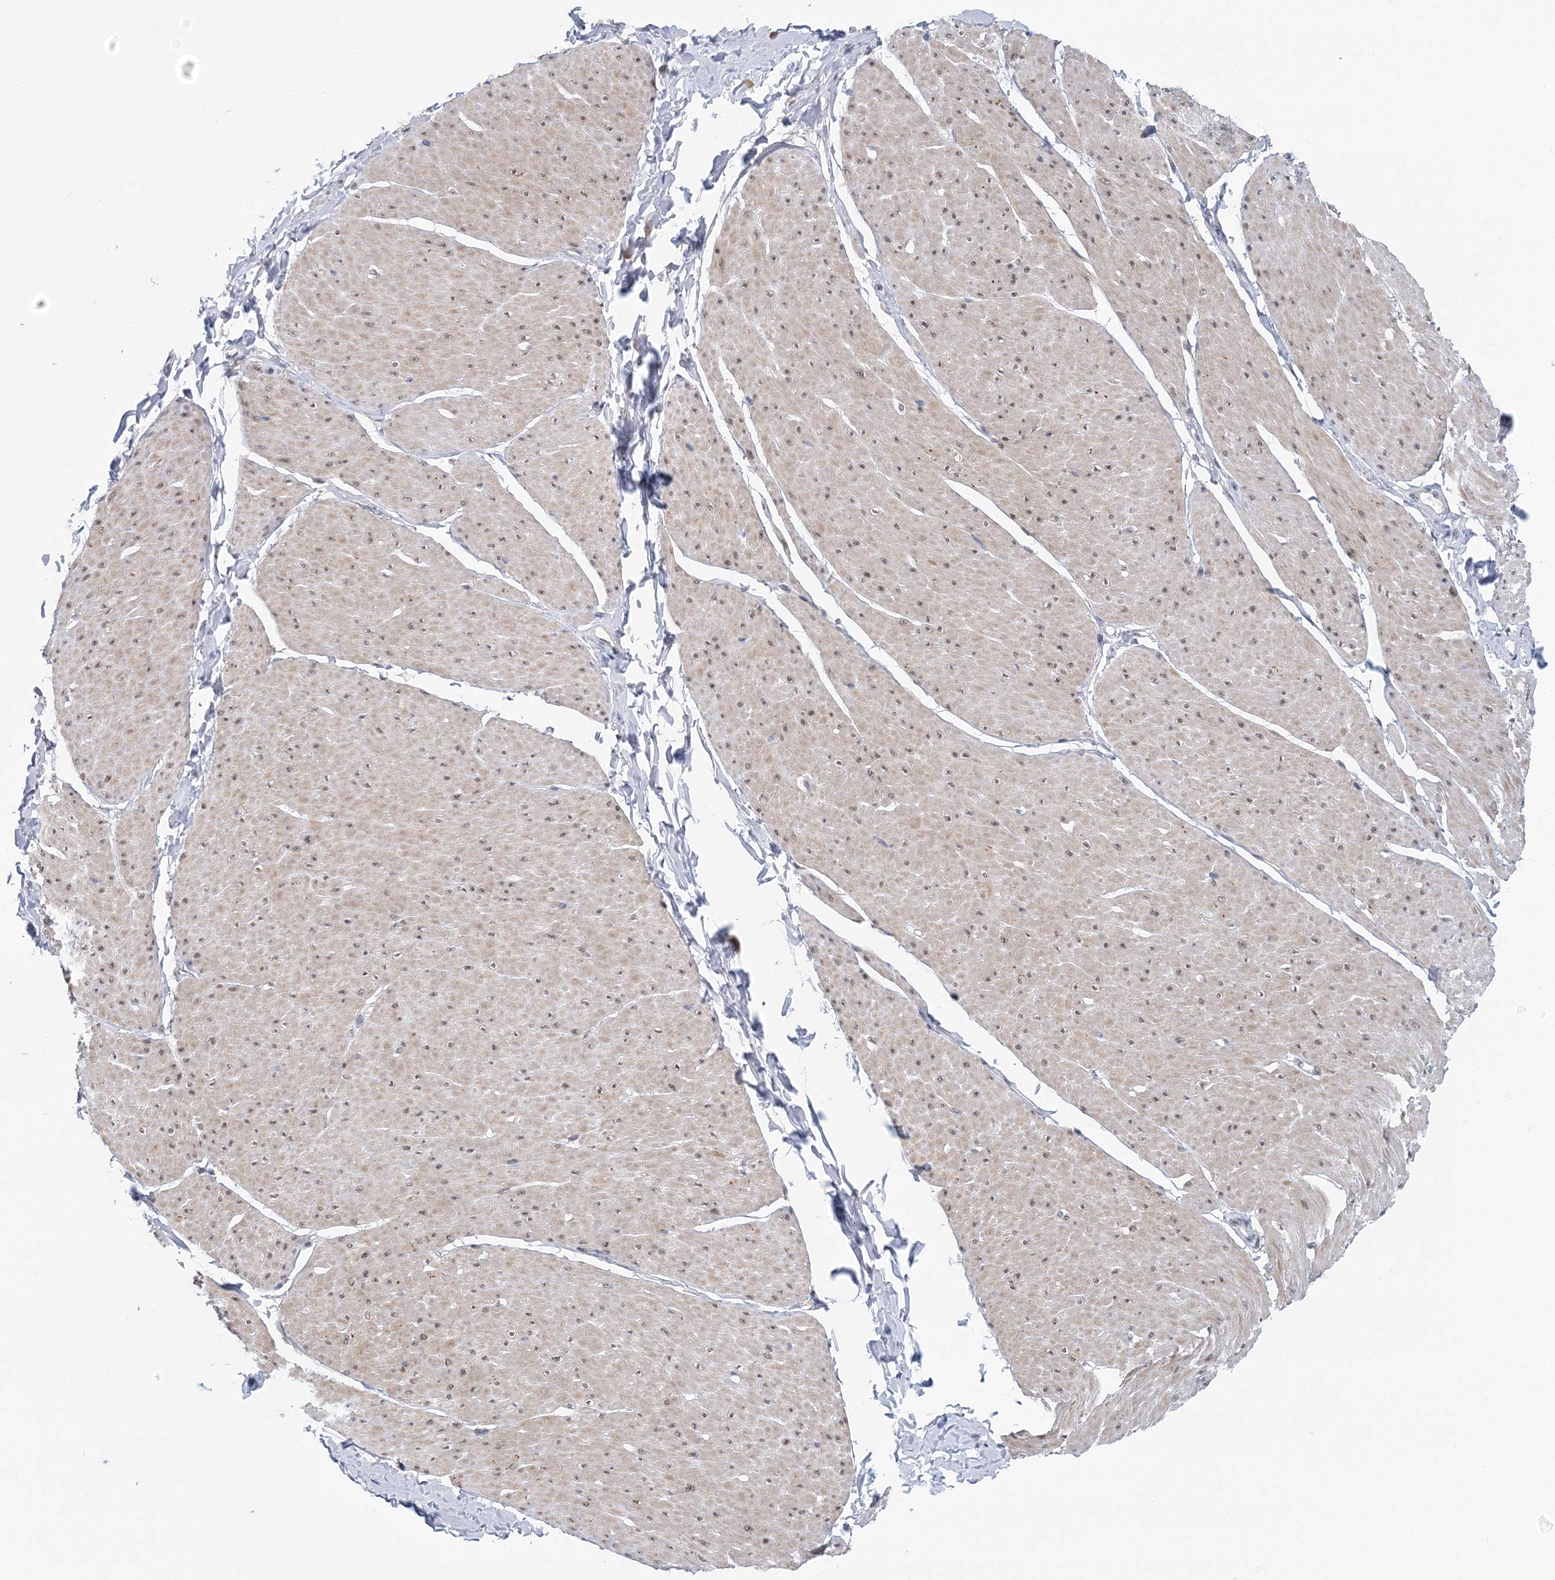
{"staining": {"intensity": "moderate", "quantity": "25%-75%", "location": "cytoplasmic/membranous,nuclear"}, "tissue": "smooth muscle", "cell_type": "Smooth muscle cells", "image_type": "normal", "snomed": [{"axis": "morphology", "description": "Urothelial carcinoma, High grade"}, {"axis": "topography", "description": "Urinary bladder"}], "caption": "Immunohistochemistry of benign human smooth muscle shows medium levels of moderate cytoplasmic/membranous,nuclear expression in approximately 25%-75% of smooth muscle cells. The staining was performed using DAB (3,3'-diaminobenzidine) to visualize the protein expression in brown, while the nuclei were stained in blue with hematoxylin (Magnification: 20x).", "gene": "HYCC2", "patient": {"sex": "male", "age": 46}}